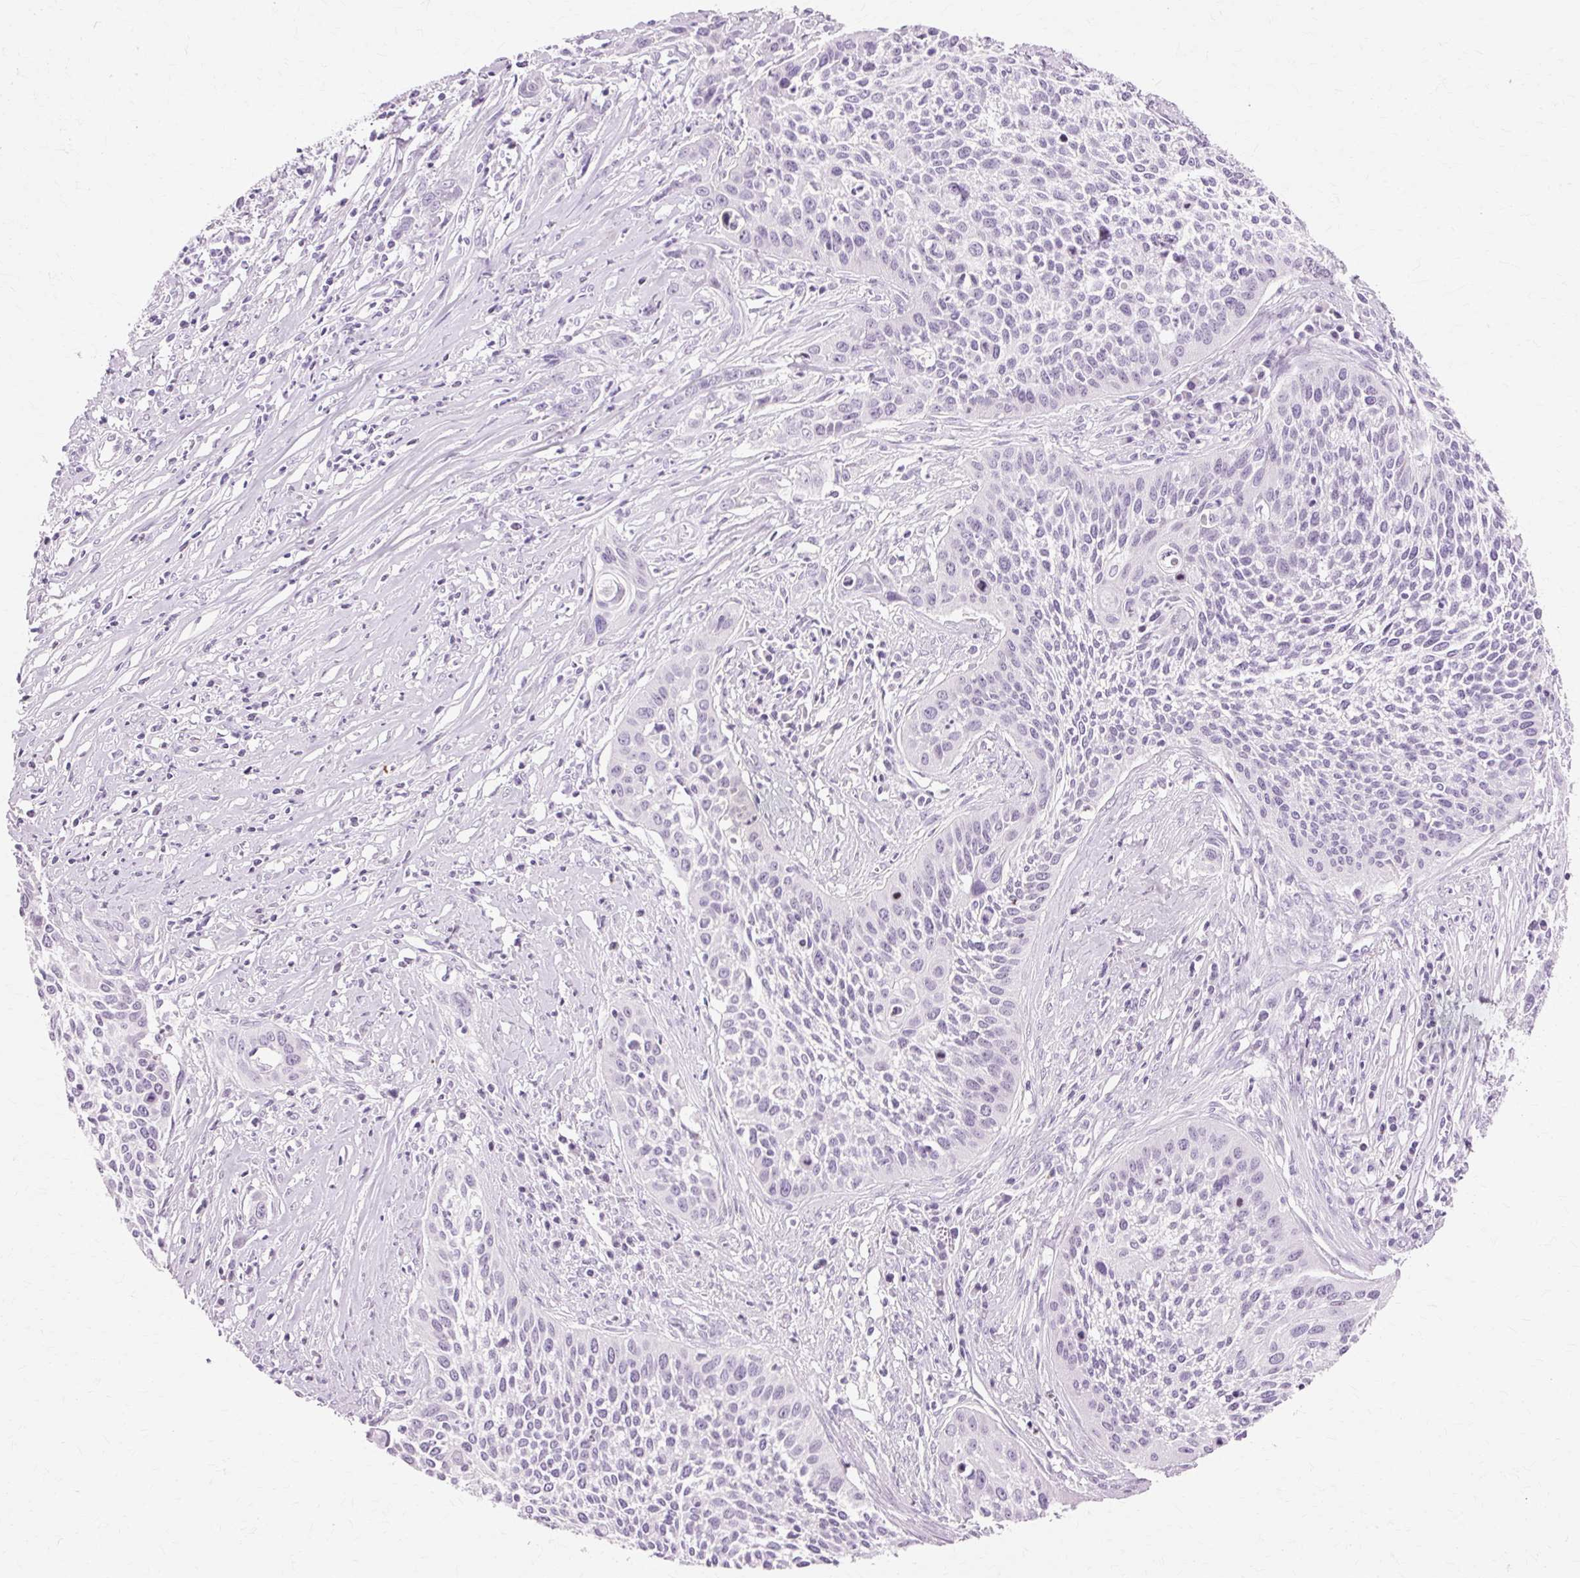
{"staining": {"intensity": "negative", "quantity": "none", "location": "none"}, "tissue": "cervical cancer", "cell_type": "Tumor cells", "image_type": "cancer", "snomed": [{"axis": "morphology", "description": "Squamous cell carcinoma, NOS"}, {"axis": "topography", "description": "Cervix"}], "caption": "A micrograph of cervical cancer stained for a protein demonstrates no brown staining in tumor cells.", "gene": "VN1R2", "patient": {"sex": "female", "age": 34}}